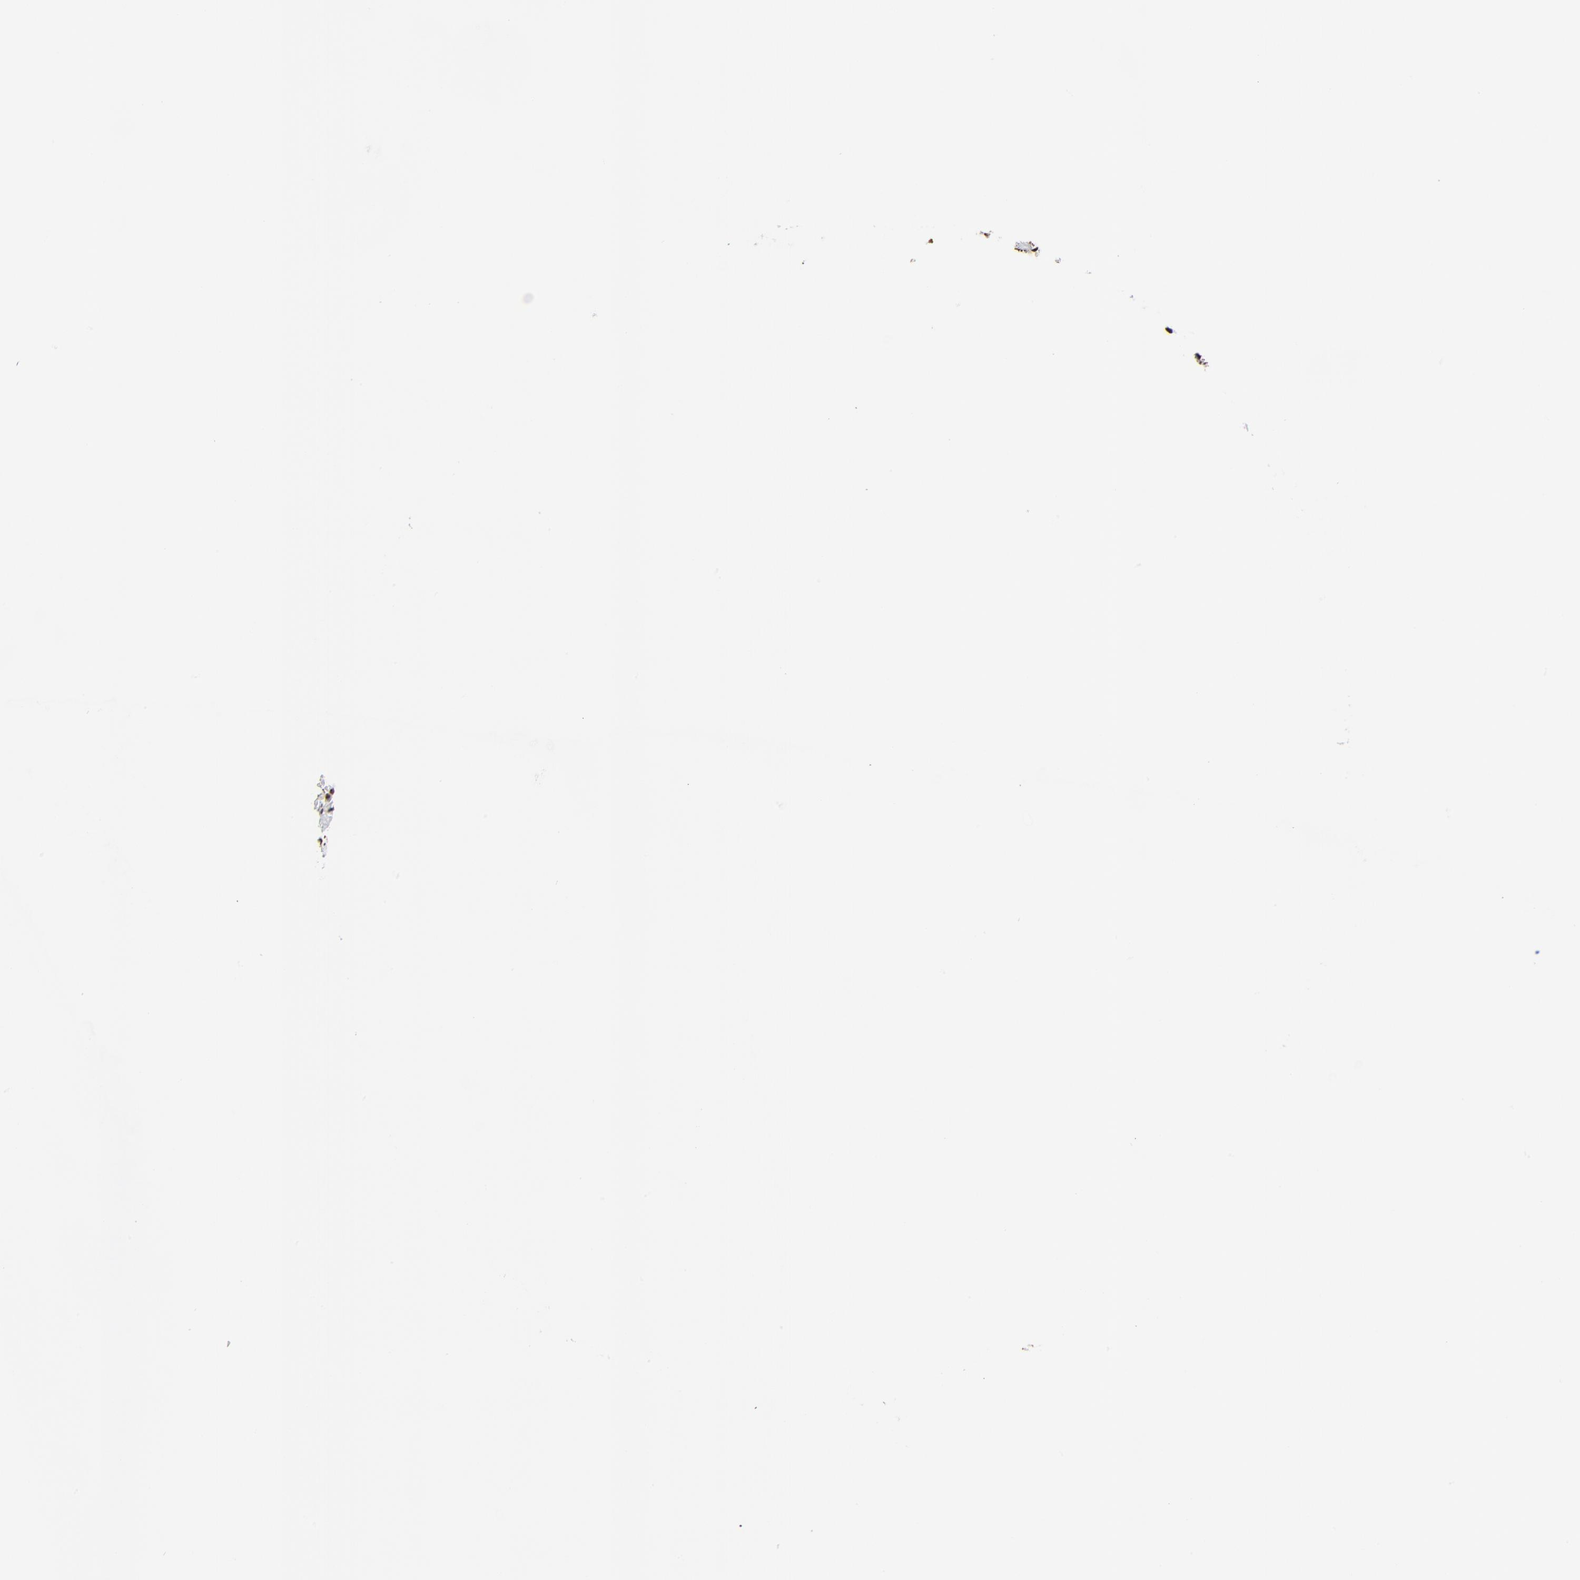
{"staining": {"intensity": "moderate", "quantity": ">75%", "location": "nuclear"}, "tissue": "colorectal cancer", "cell_type": "Tumor cells", "image_type": "cancer", "snomed": [{"axis": "morphology", "description": "Adenocarcinoma, NOS"}, {"axis": "topography", "description": "Rectum"}], "caption": "Immunohistochemistry (IHC) photomicrograph of neoplastic tissue: colorectal cancer stained using immunohistochemistry (IHC) reveals medium levels of moderate protein expression localized specifically in the nuclear of tumor cells, appearing as a nuclear brown color.", "gene": "FBH1", "patient": {"sex": "female", "age": 57}}